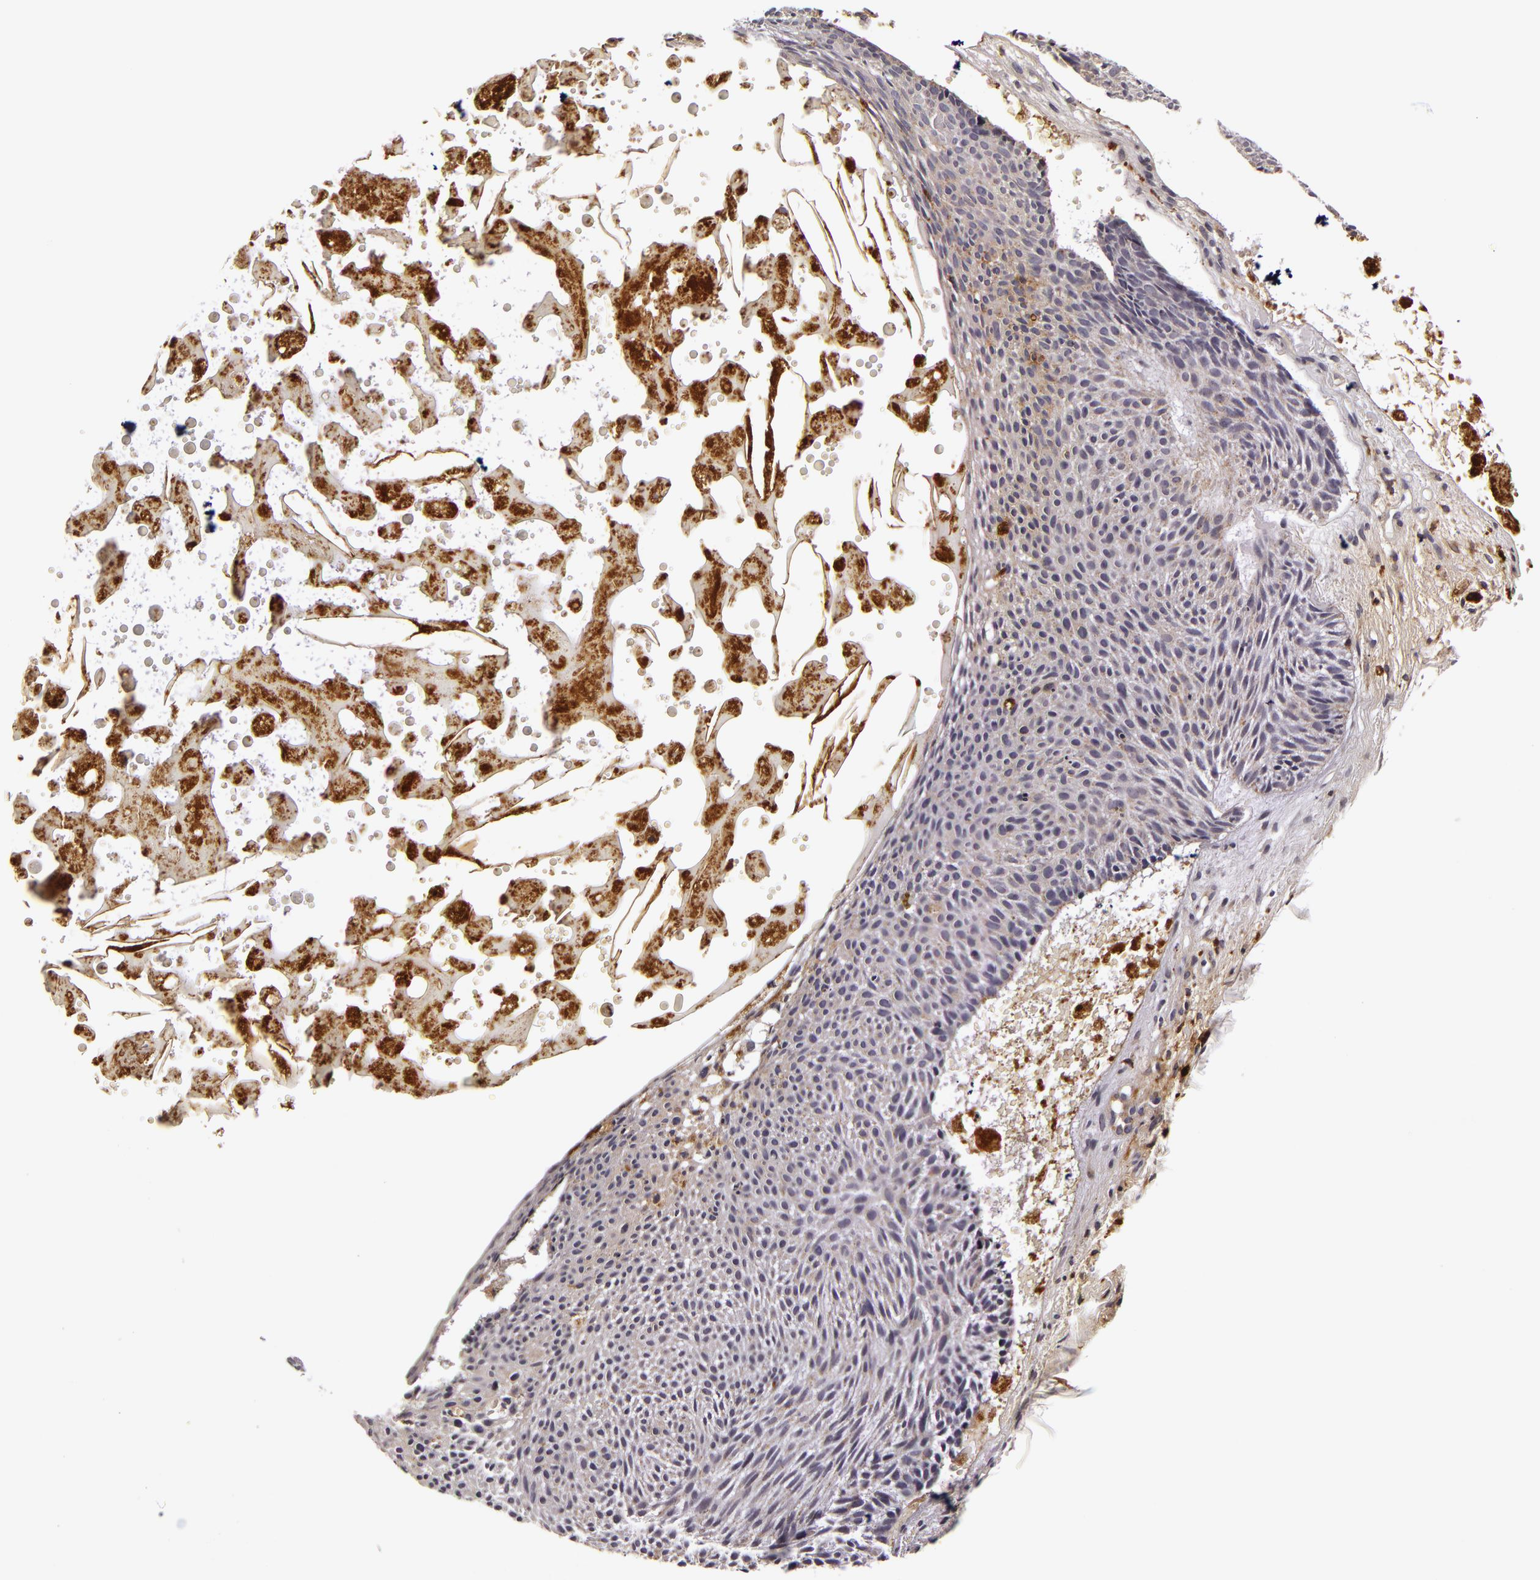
{"staining": {"intensity": "negative", "quantity": "none", "location": "none"}, "tissue": "skin cancer", "cell_type": "Tumor cells", "image_type": "cancer", "snomed": [{"axis": "morphology", "description": "Basal cell carcinoma"}, {"axis": "topography", "description": "Skin"}], "caption": "Immunohistochemistry photomicrograph of neoplastic tissue: human skin cancer stained with DAB displays no significant protein positivity in tumor cells. (DAB (3,3'-diaminobenzidine) IHC with hematoxylin counter stain).", "gene": "LGALS3BP", "patient": {"sex": "male", "age": 84}}